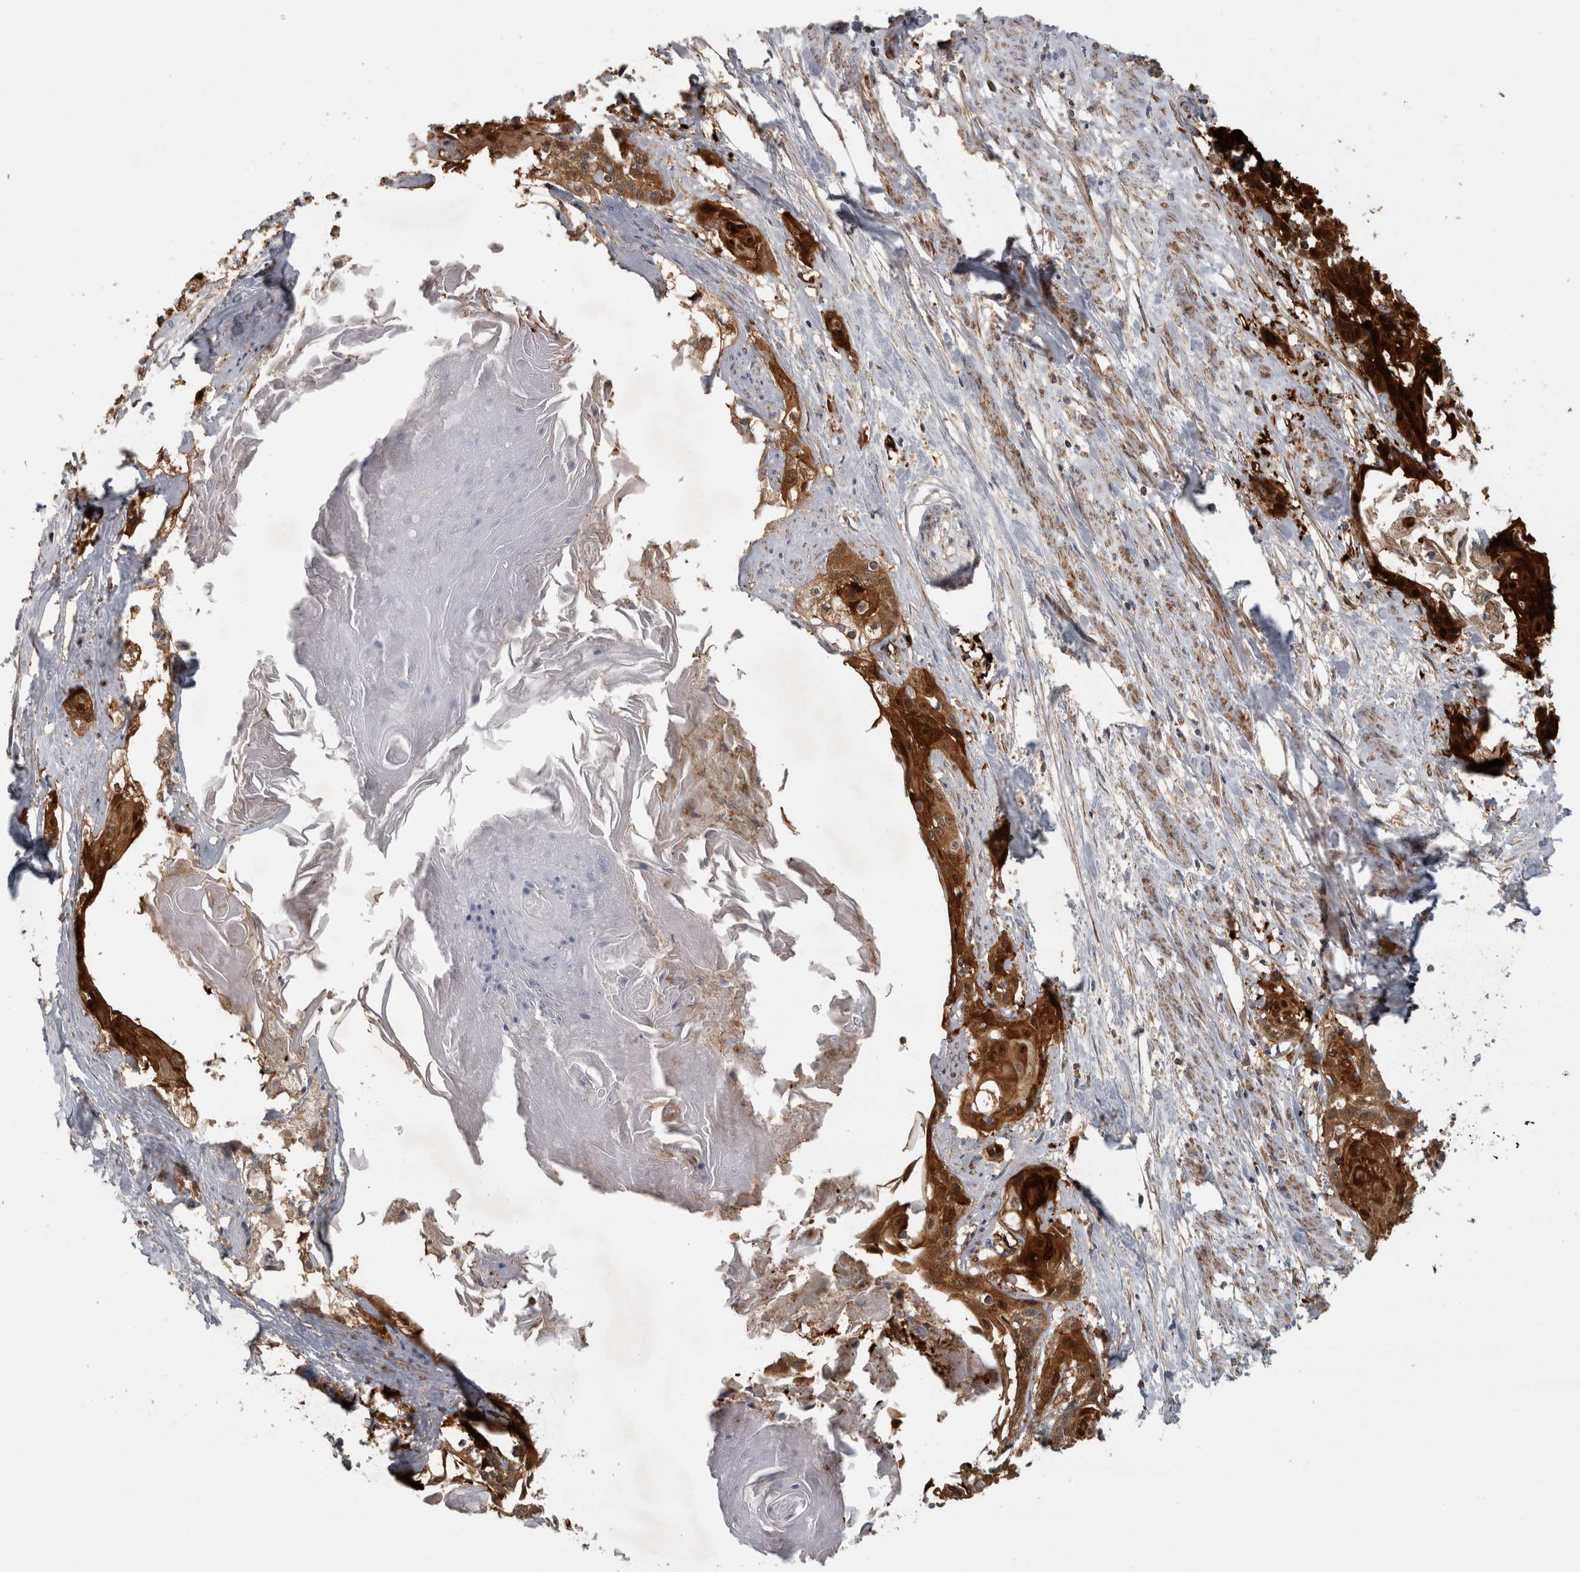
{"staining": {"intensity": "strong", "quantity": ">75%", "location": "cytoplasmic/membranous,nuclear"}, "tissue": "cervical cancer", "cell_type": "Tumor cells", "image_type": "cancer", "snomed": [{"axis": "morphology", "description": "Squamous cell carcinoma, NOS"}, {"axis": "topography", "description": "Cervix"}], "caption": "There is high levels of strong cytoplasmic/membranous and nuclear positivity in tumor cells of cervical cancer, as demonstrated by immunohistochemical staining (brown color).", "gene": "SFXN2", "patient": {"sex": "female", "age": 57}}